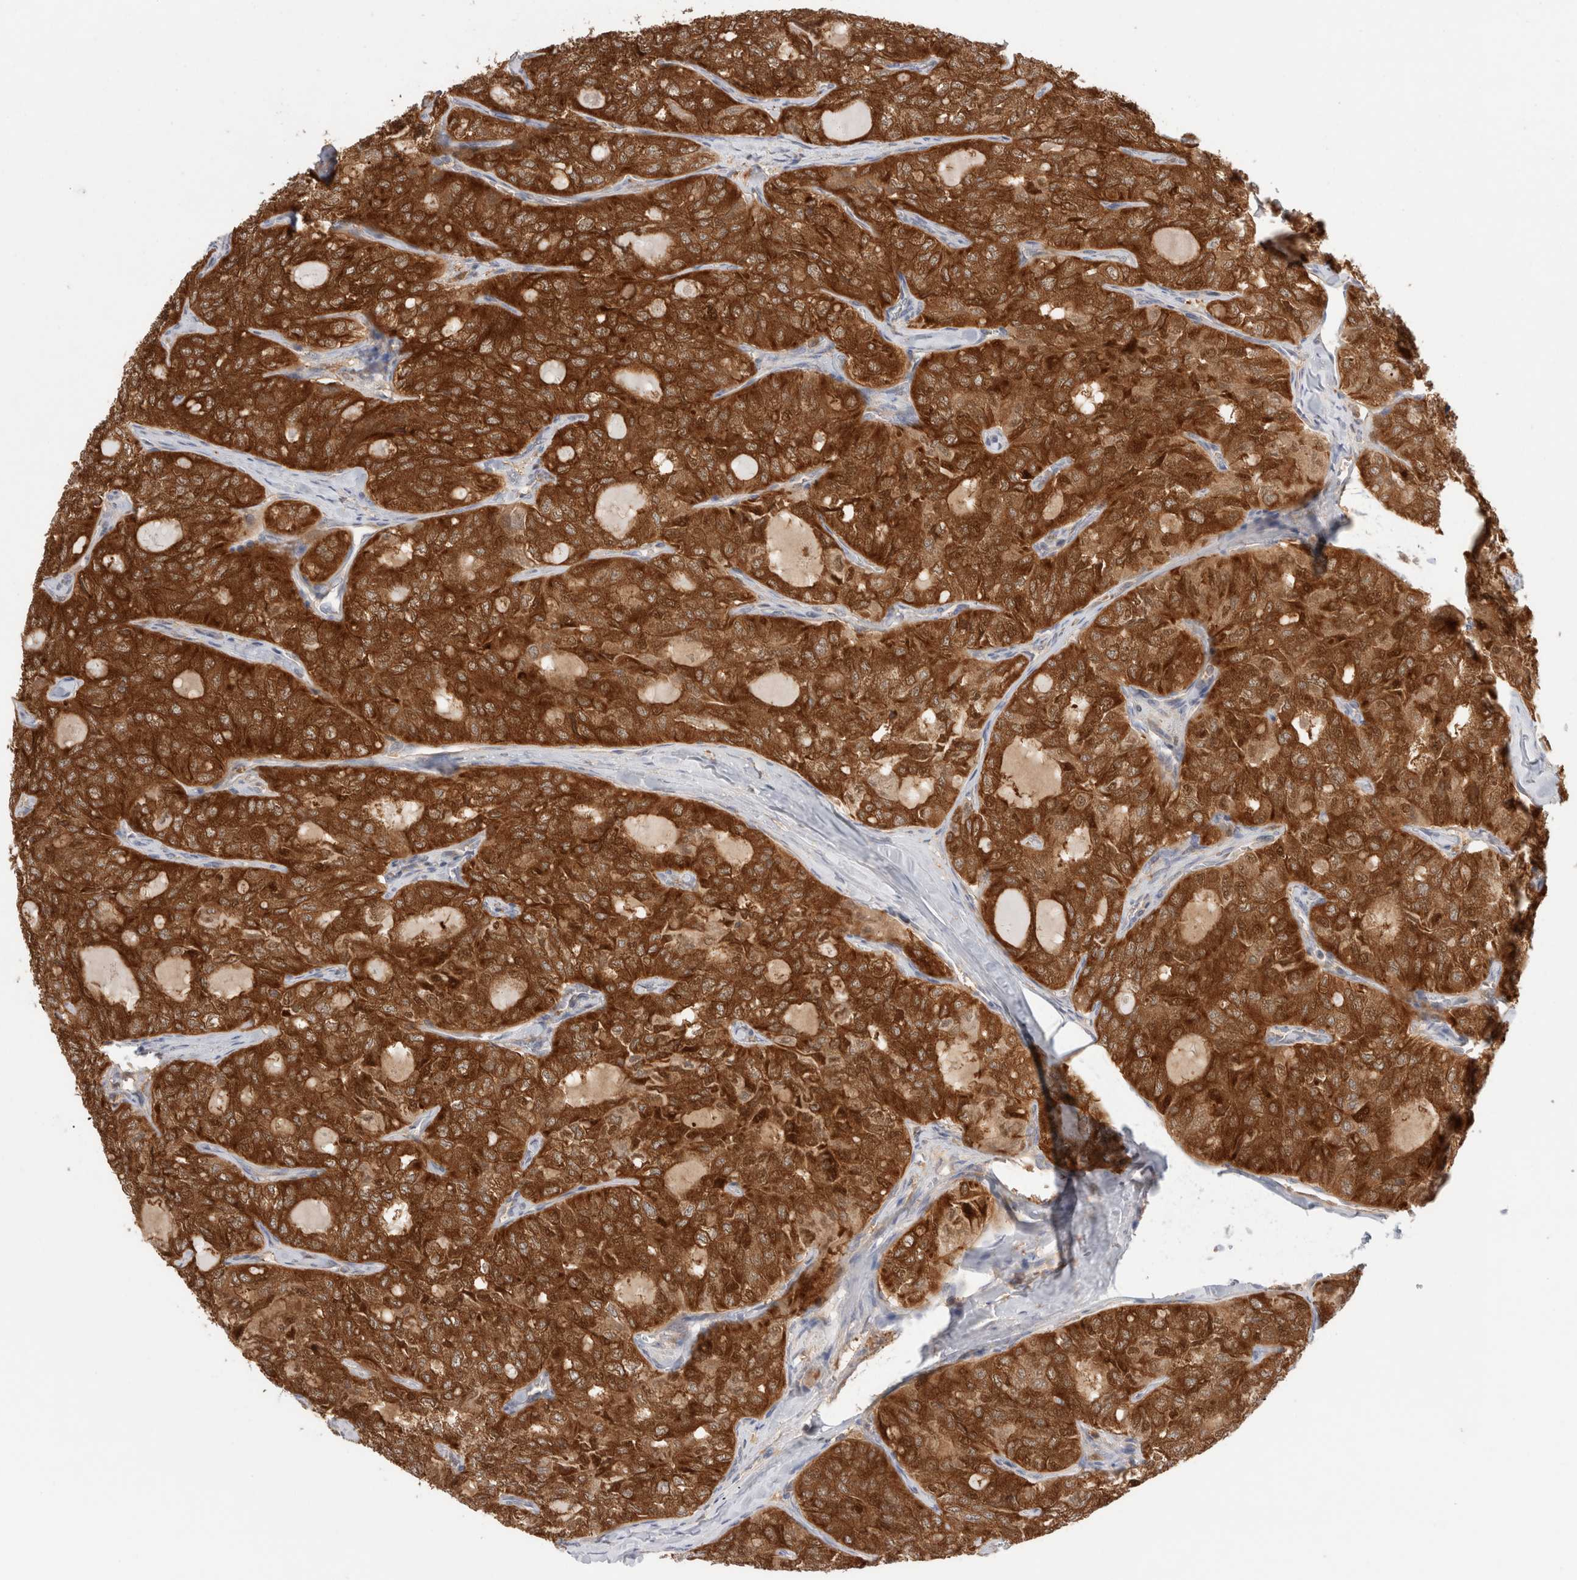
{"staining": {"intensity": "strong", "quantity": ">75%", "location": "cytoplasmic/membranous"}, "tissue": "thyroid cancer", "cell_type": "Tumor cells", "image_type": "cancer", "snomed": [{"axis": "morphology", "description": "Follicular adenoma carcinoma, NOS"}, {"axis": "topography", "description": "Thyroid gland"}], "caption": "IHC micrograph of thyroid cancer stained for a protein (brown), which demonstrates high levels of strong cytoplasmic/membranous expression in about >75% of tumor cells.", "gene": "KLHL14", "patient": {"sex": "male", "age": 75}}